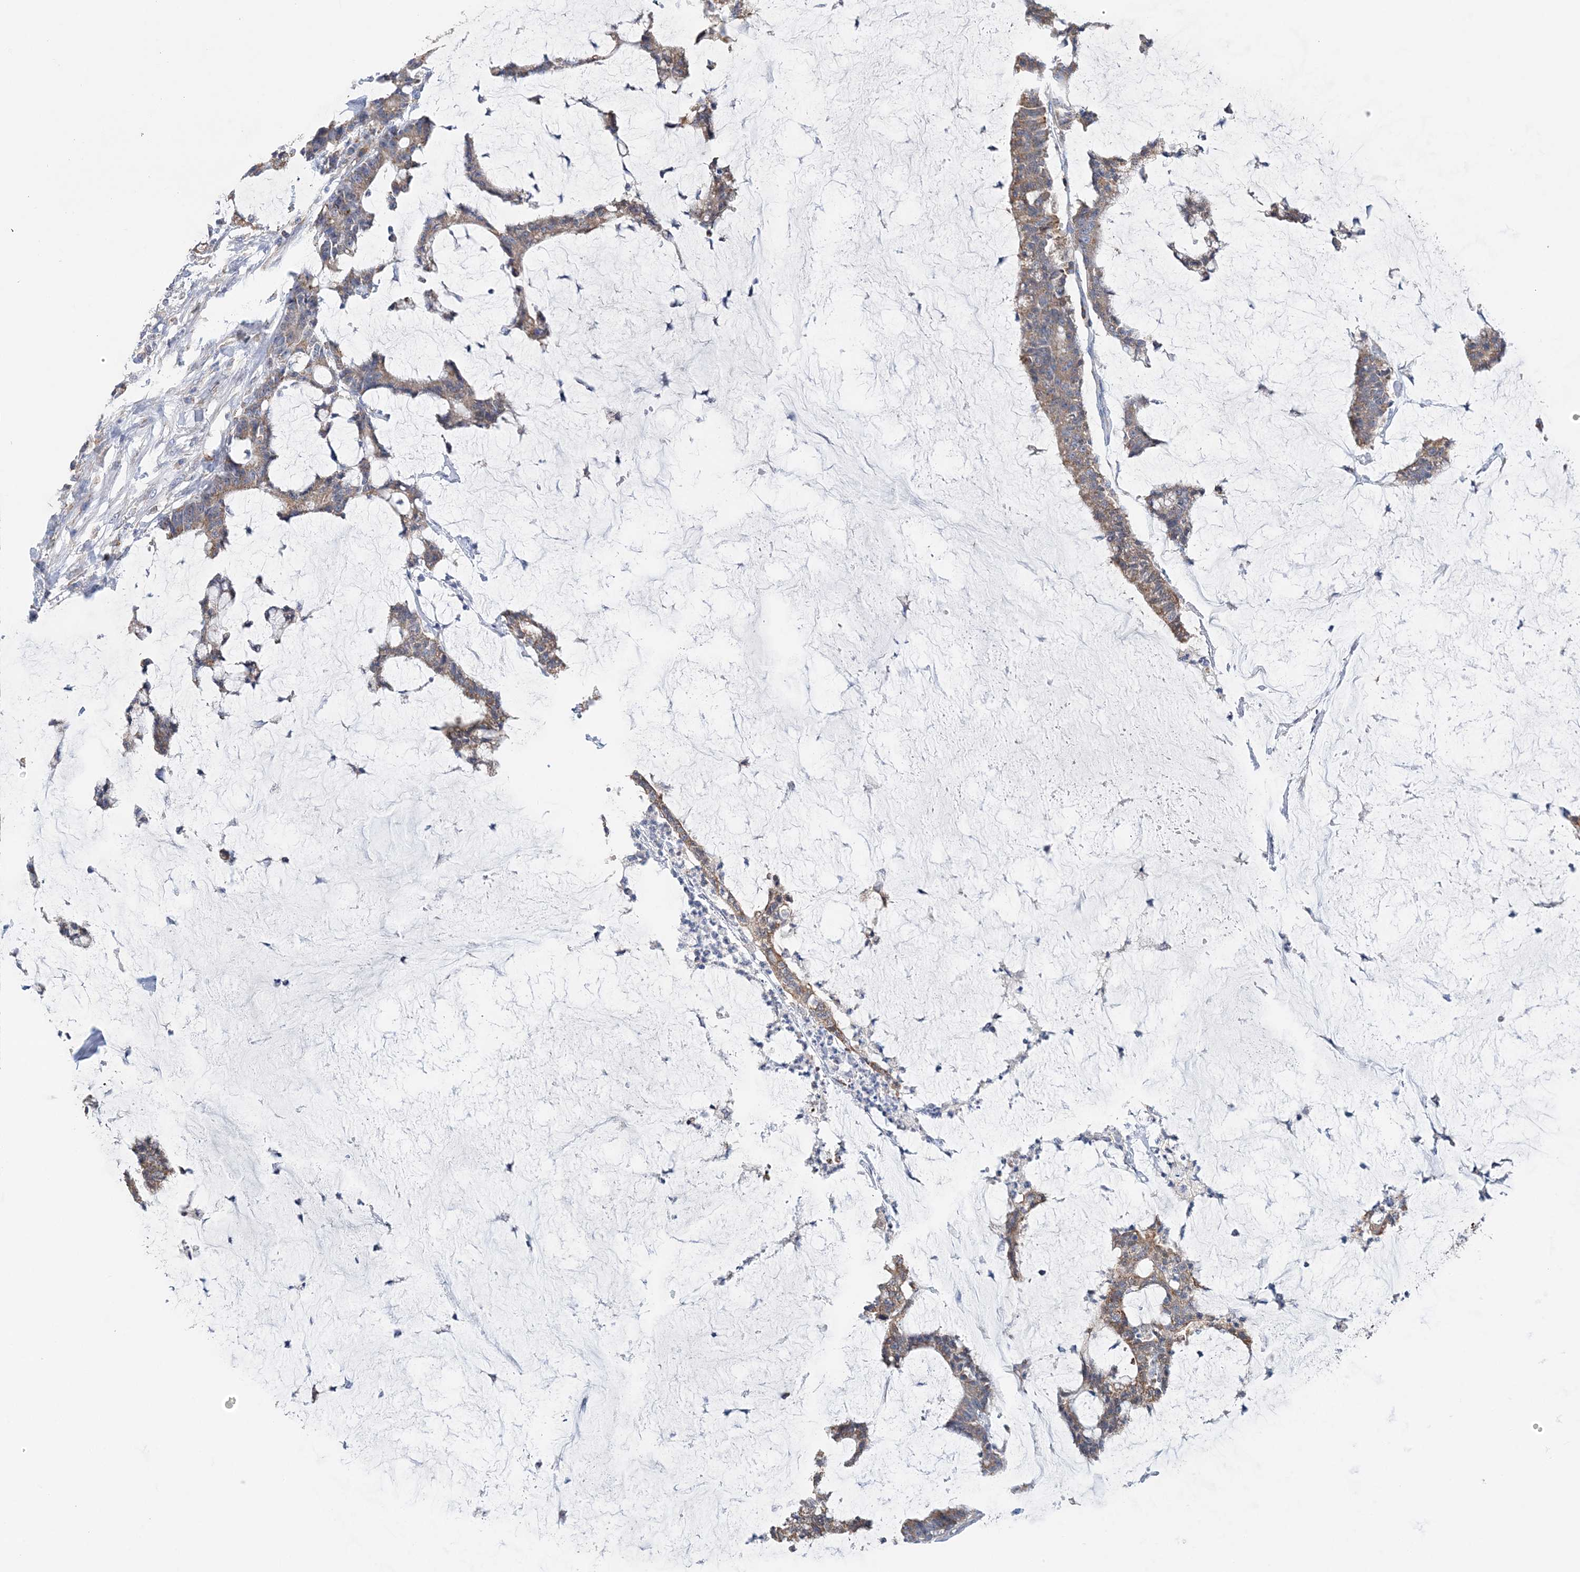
{"staining": {"intensity": "moderate", "quantity": ">75%", "location": "cytoplasmic/membranous"}, "tissue": "colorectal cancer", "cell_type": "Tumor cells", "image_type": "cancer", "snomed": [{"axis": "morphology", "description": "Adenocarcinoma, NOS"}, {"axis": "topography", "description": "Colon"}], "caption": "Colorectal cancer (adenocarcinoma) tissue shows moderate cytoplasmic/membranous staining in about >75% of tumor cells The protein is shown in brown color, while the nuclei are stained blue.", "gene": "TTC32", "patient": {"sex": "female", "age": 84}}